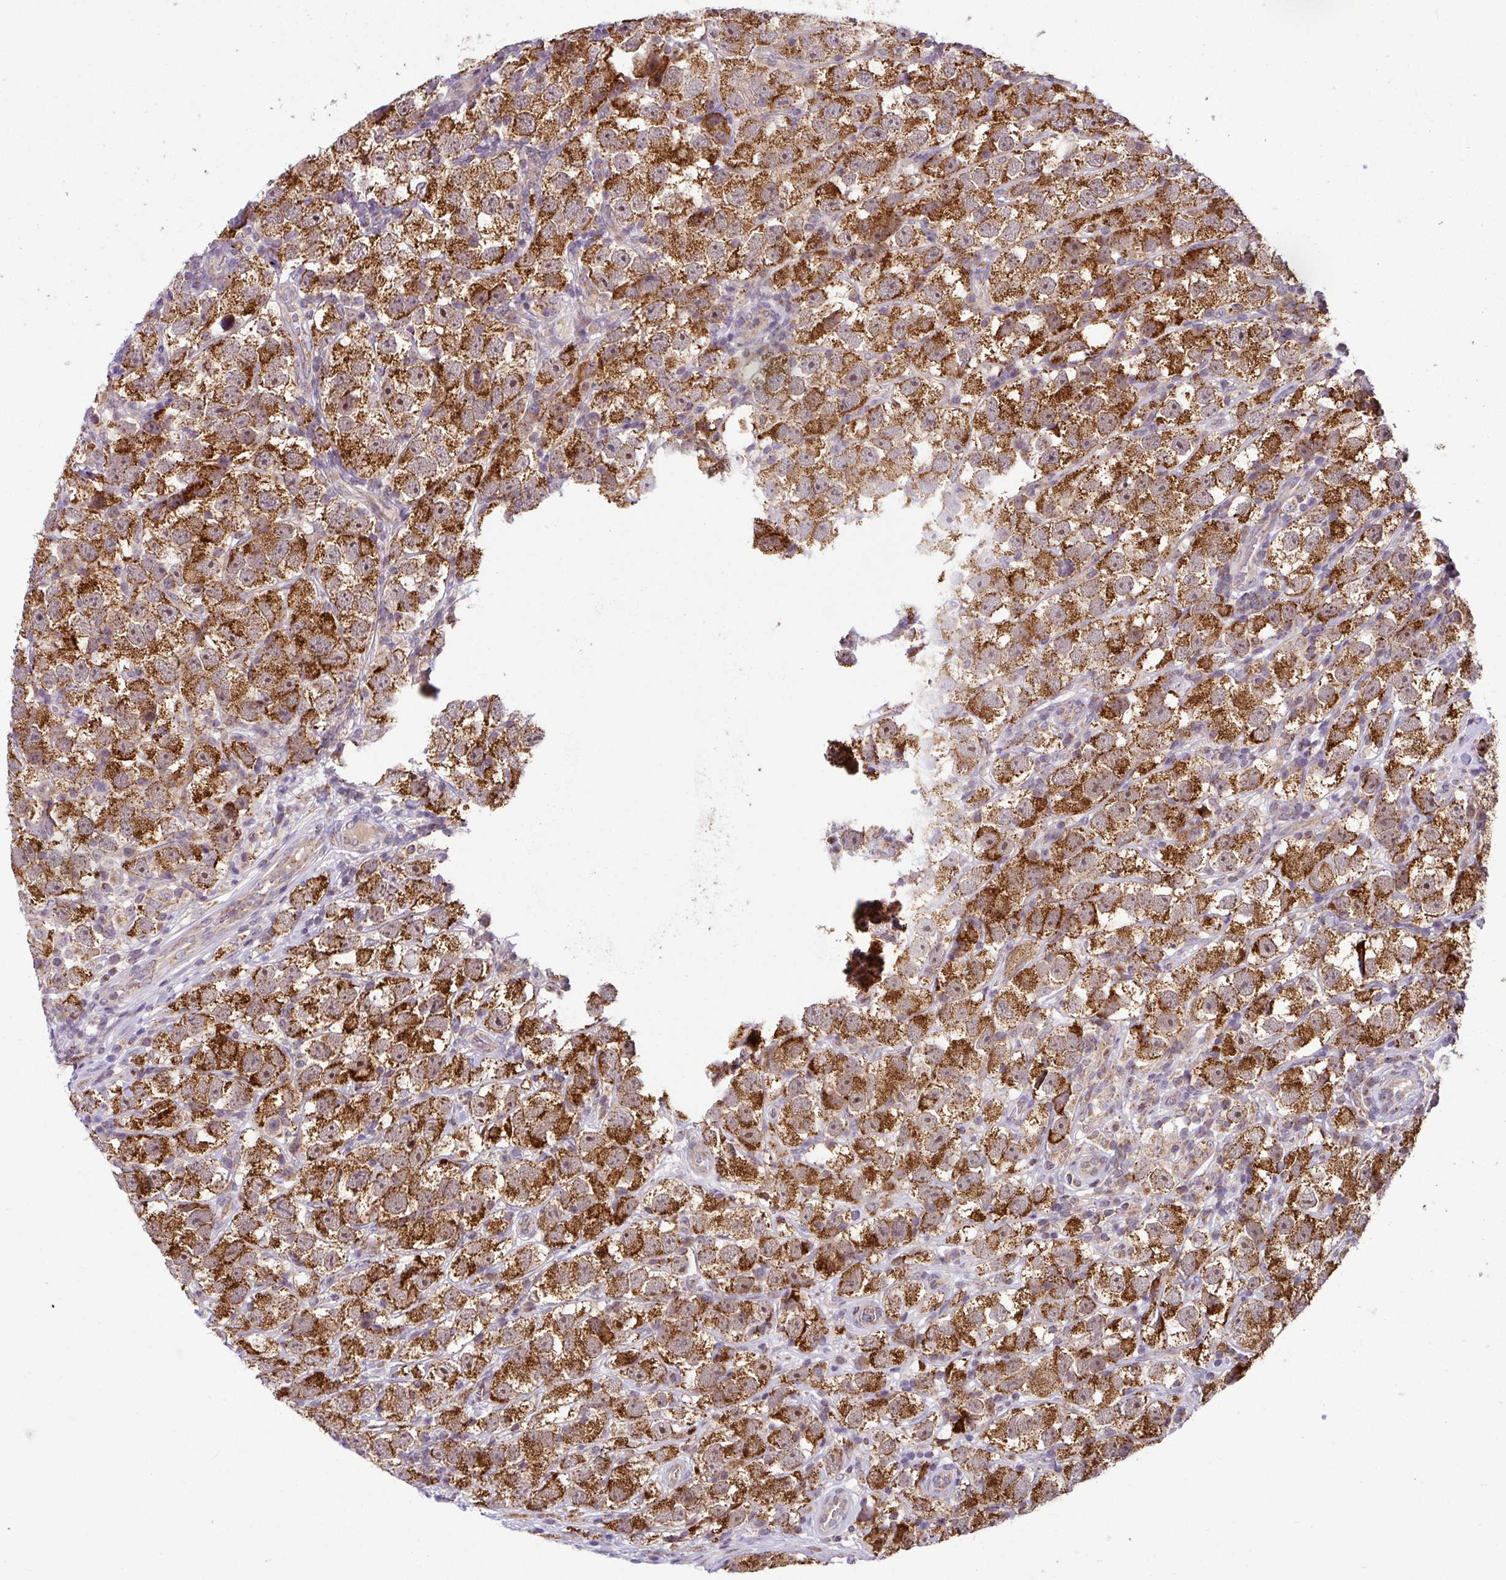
{"staining": {"intensity": "strong", "quantity": ">75%", "location": "cytoplasmic/membranous"}, "tissue": "testis cancer", "cell_type": "Tumor cells", "image_type": "cancer", "snomed": [{"axis": "morphology", "description": "Seminoma, NOS"}, {"axis": "topography", "description": "Testis"}], "caption": "This image exhibits IHC staining of testis cancer (seminoma), with high strong cytoplasmic/membranous expression in about >75% of tumor cells.", "gene": "SARS2", "patient": {"sex": "male", "age": 26}}